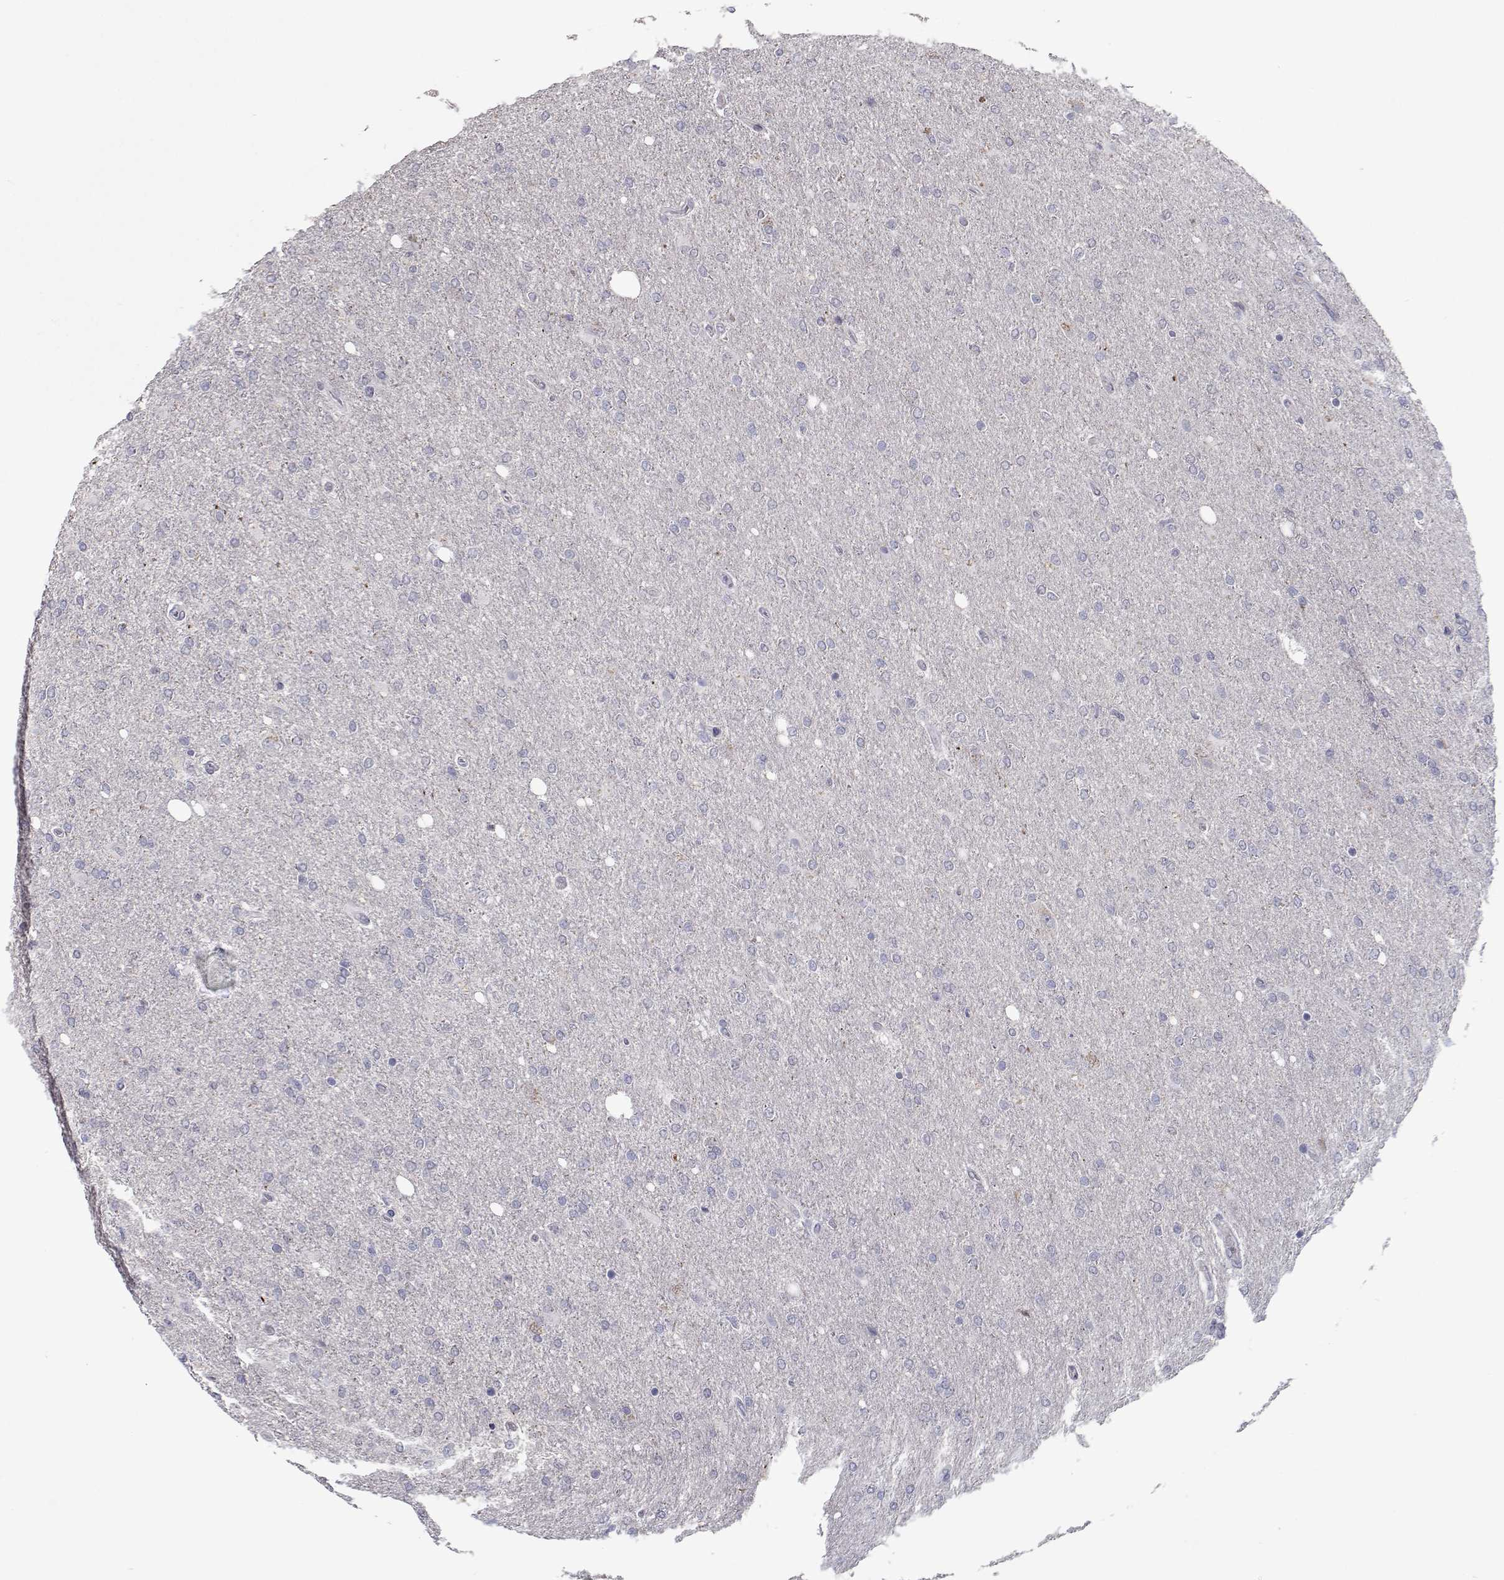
{"staining": {"intensity": "negative", "quantity": "none", "location": "none"}, "tissue": "glioma", "cell_type": "Tumor cells", "image_type": "cancer", "snomed": [{"axis": "morphology", "description": "Glioma, malignant, High grade"}, {"axis": "topography", "description": "Cerebral cortex"}], "caption": "This is an IHC image of high-grade glioma (malignant). There is no positivity in tumor cells.", "gene": "RBPJL", "patient": {"sex": "male", "age": 70}}